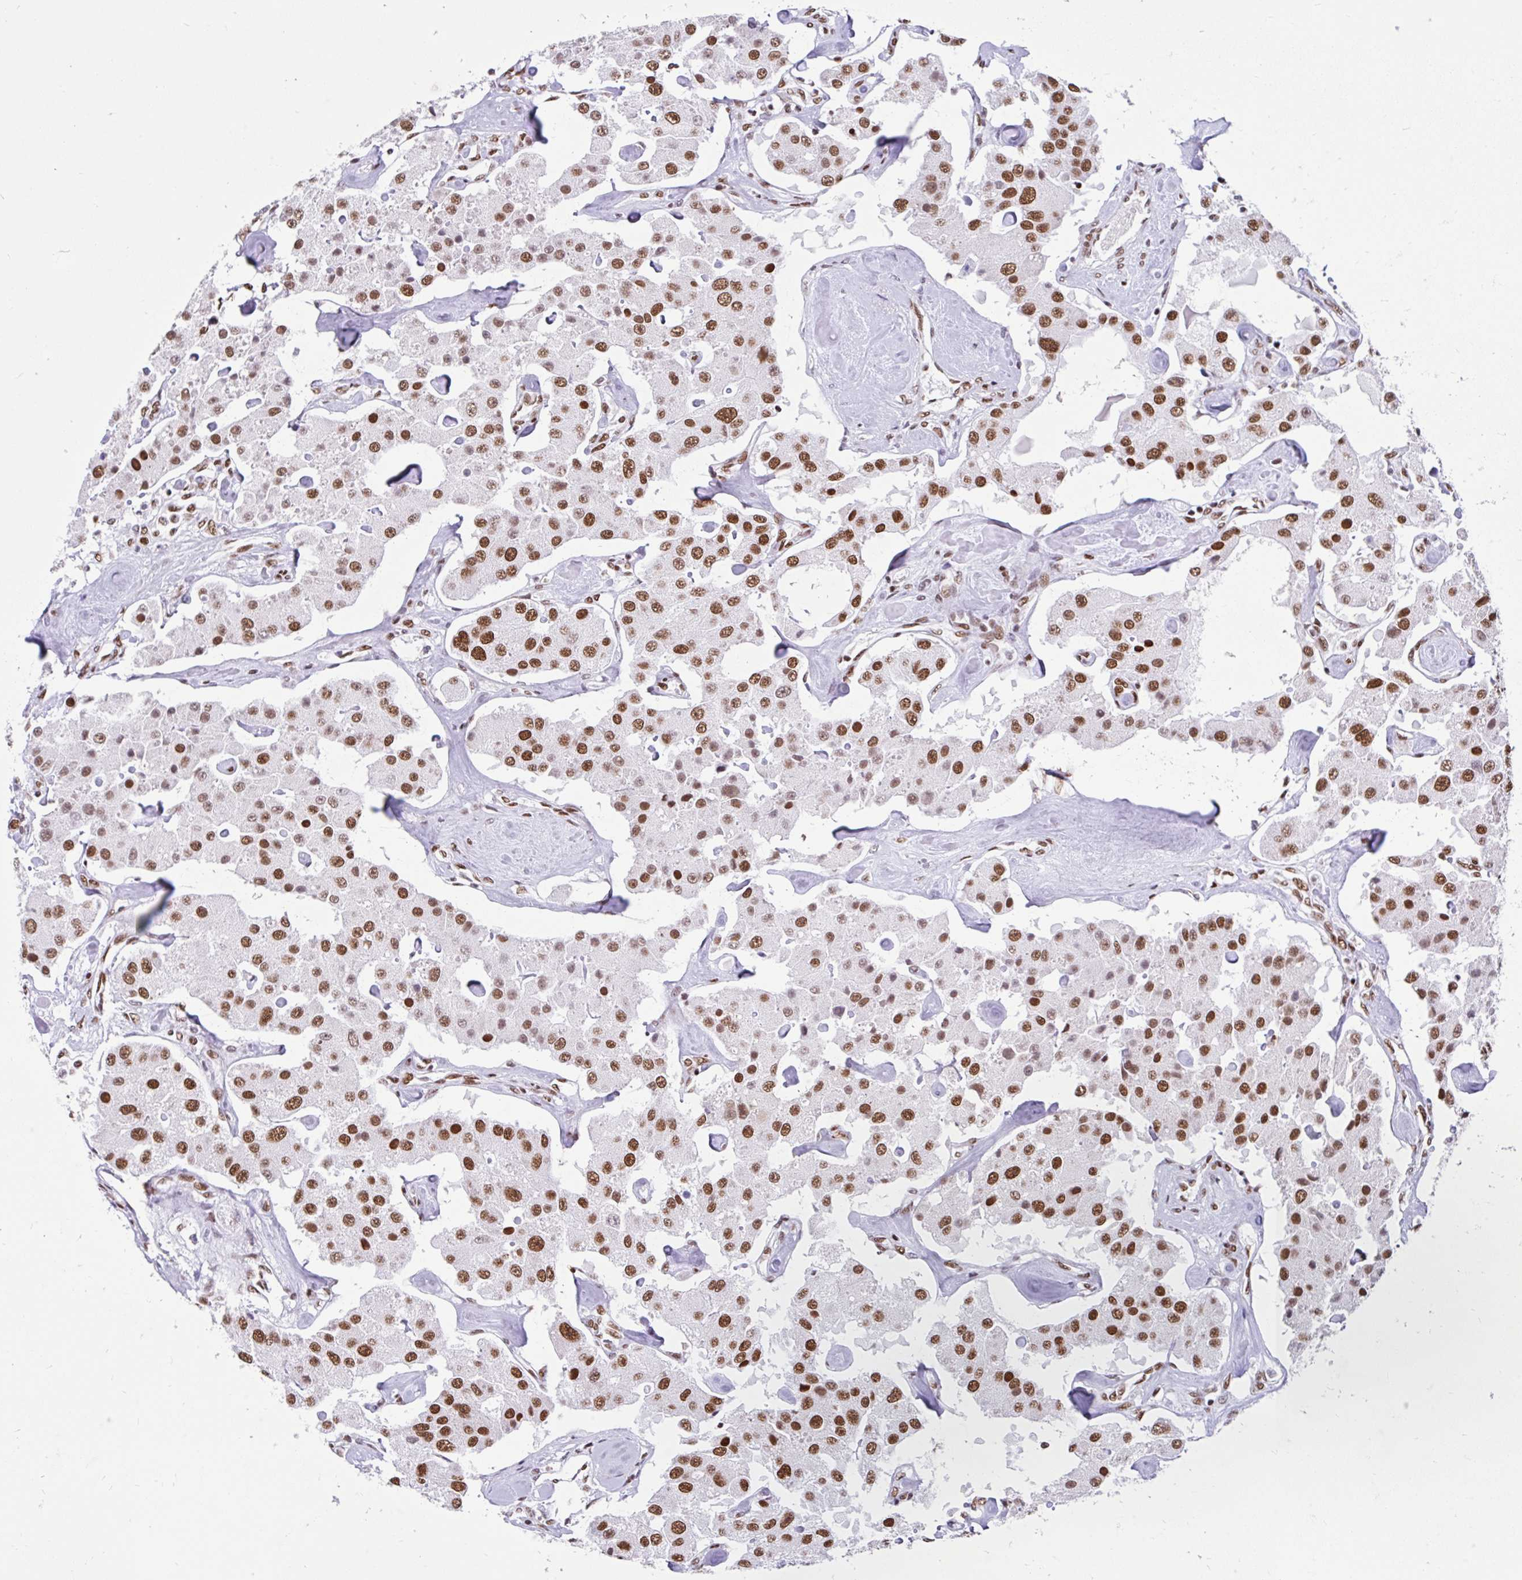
{"staining": {"intensity": "moderate", "quantity": ">75%", "location": "nuclear"}, "tissue": "carcinoid", "cell_type": "Tumor cells", "image_type": "cancer", "snomed": [{"axis": "morphology", "description": "Carcinoid, malignant, NOS"}, {"axis": "topography", "description": "Pancreas"}], "caption": "Immunohistochemical staining of human carcinoid reveals medium levels of moderate nuclear positivity in about >75% of tumor cells. (DAB (3,3'-diaminobenzidine) IHC with brightfield microscopy, high magnification).", "gene": "KHDRBS1", "patient": {"sex": "male", "age": 41}}